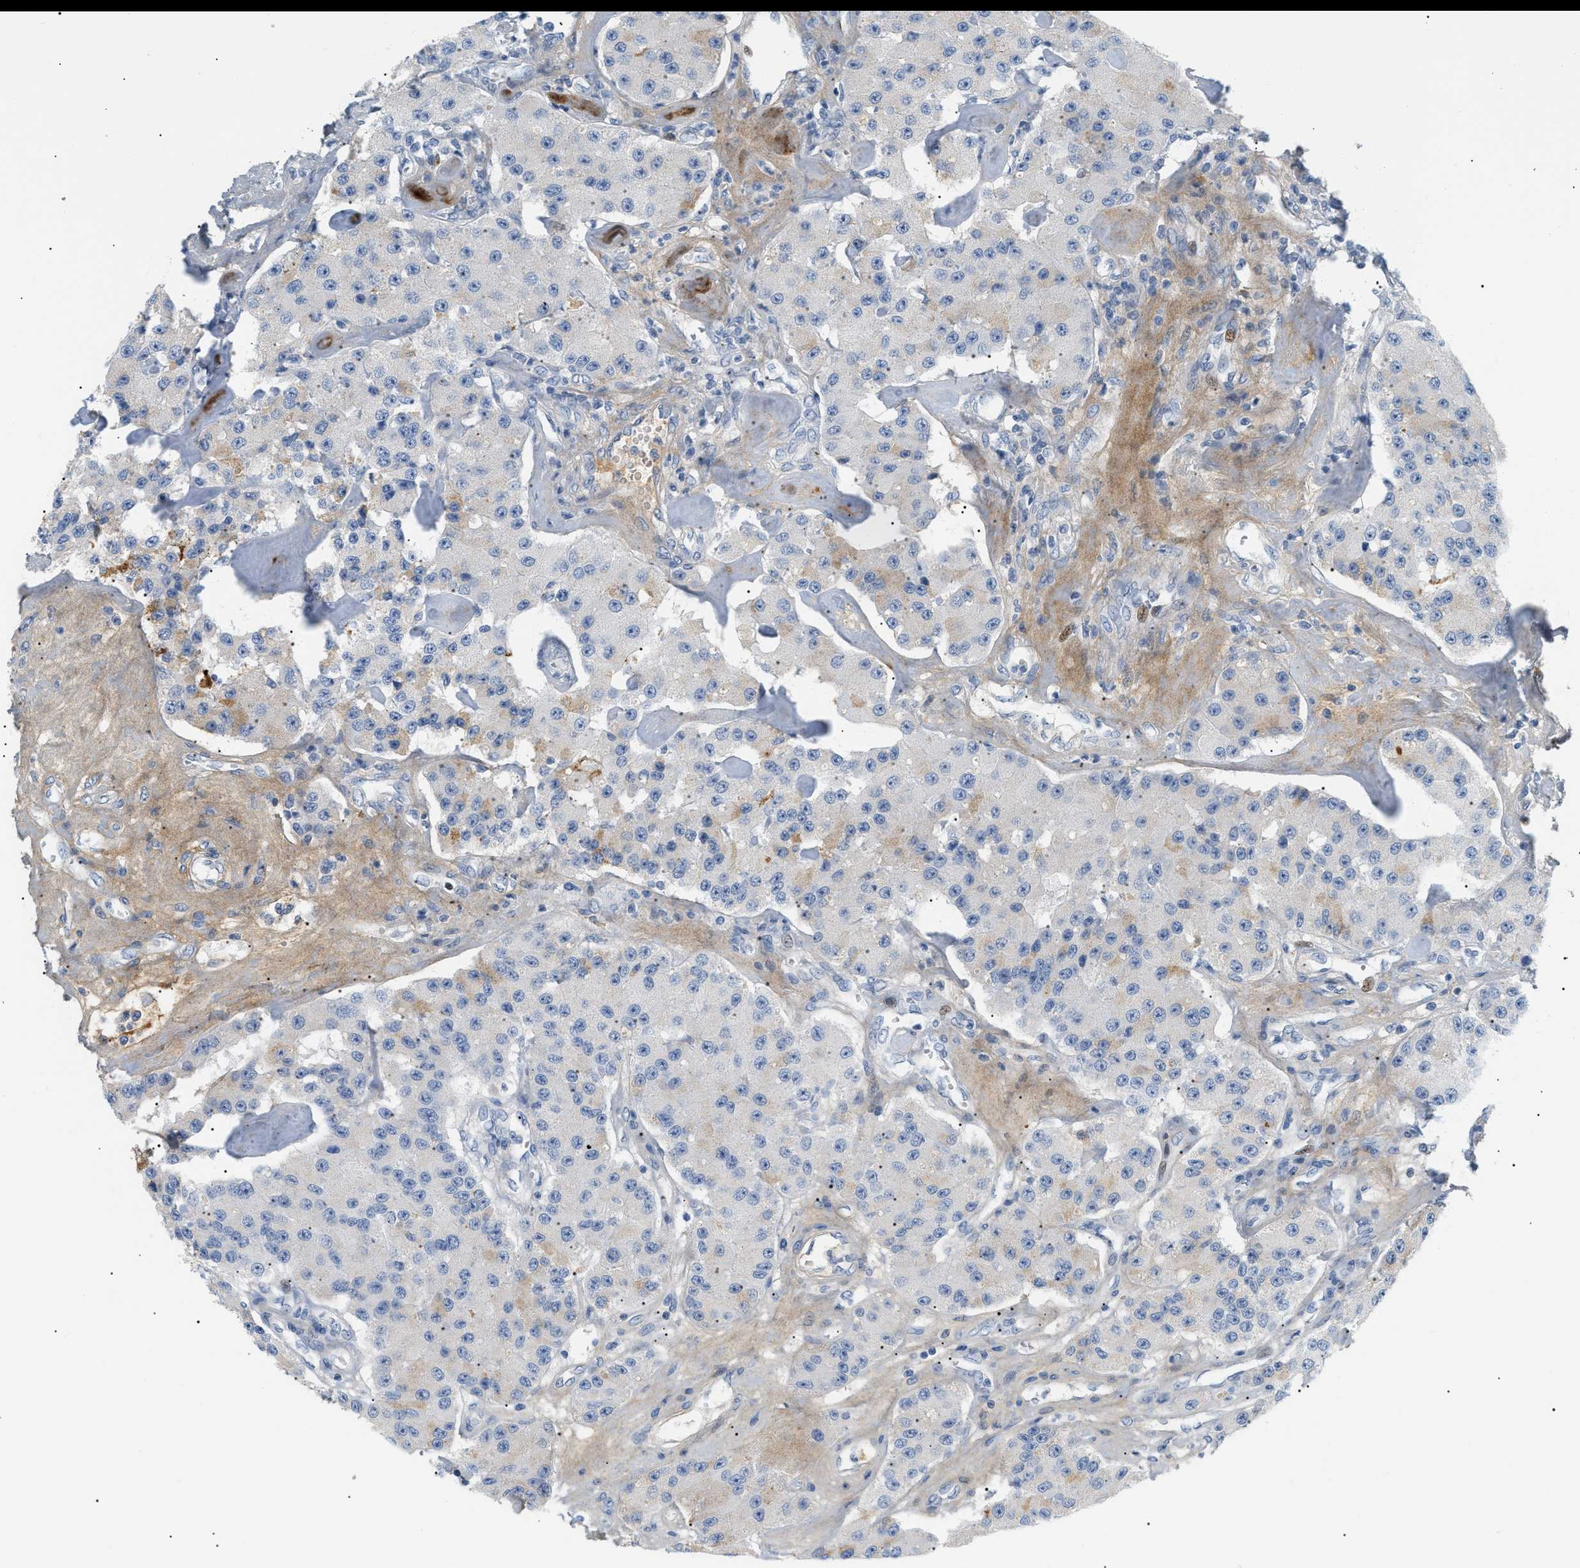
{"staining": {"intensity": "moderate", "quantity": "<25%", "location": "cytoplasmic/membranous"}, "tissue": "carcinoid", "cell_type": "Tumor cells", "image_type": "cancer", "snomed": [{"axis": "morphology", "description": "Carcinoid, malignant, NOS"}, {"axis": "topography", "description": "Pancreas"}], "caption": "Human carcinoid (malignant) stained for a protein (brown) reveals moderate cytoplasmic/membranous positive staining in approximately <25% of tumor cells.", "gene": "CFH", "patient": {"sex": "male", "age": 41}}